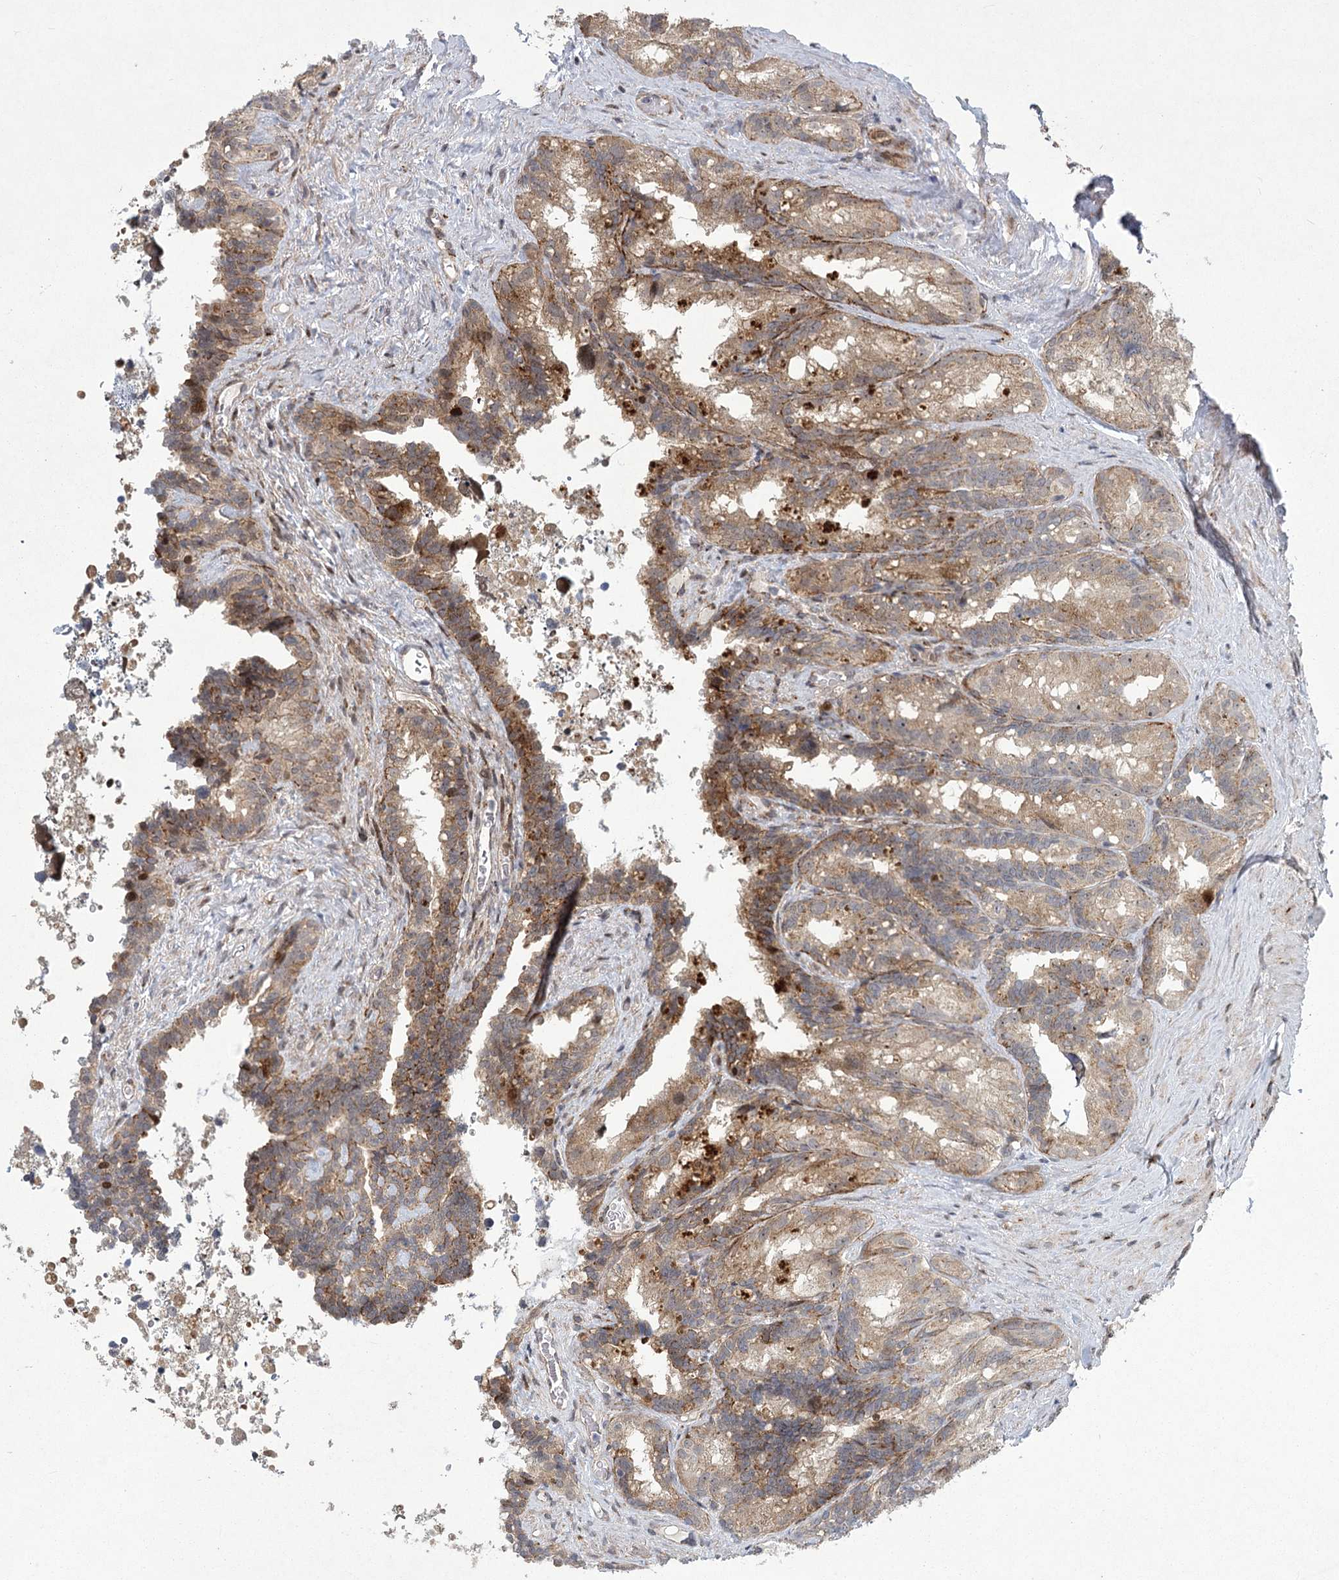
{"staining": {"intensity": "moderate", "quantity": "25%-75%", "location": "cytoplasmic/membranous,nuclear"}, "tissue": "seminal vesicle", "cell_type": "Glandular cells", "image_type": "normal", "snomed": [{"axis": "morphology", "description": "Normal tissue, NOS"}, {"axis": "topography", "description": "Seminal veicle"}], "caption": "Immunohistochemical staining of unremarkable human seminal vesicle reveals 25%-75% levels of moderate cytoplasmic/membranous,nuclear protein positivity in approximately 25%-75% of glandular cells.", "gene": "PARM1", "patient": {"sex": "male", "age": 60}}